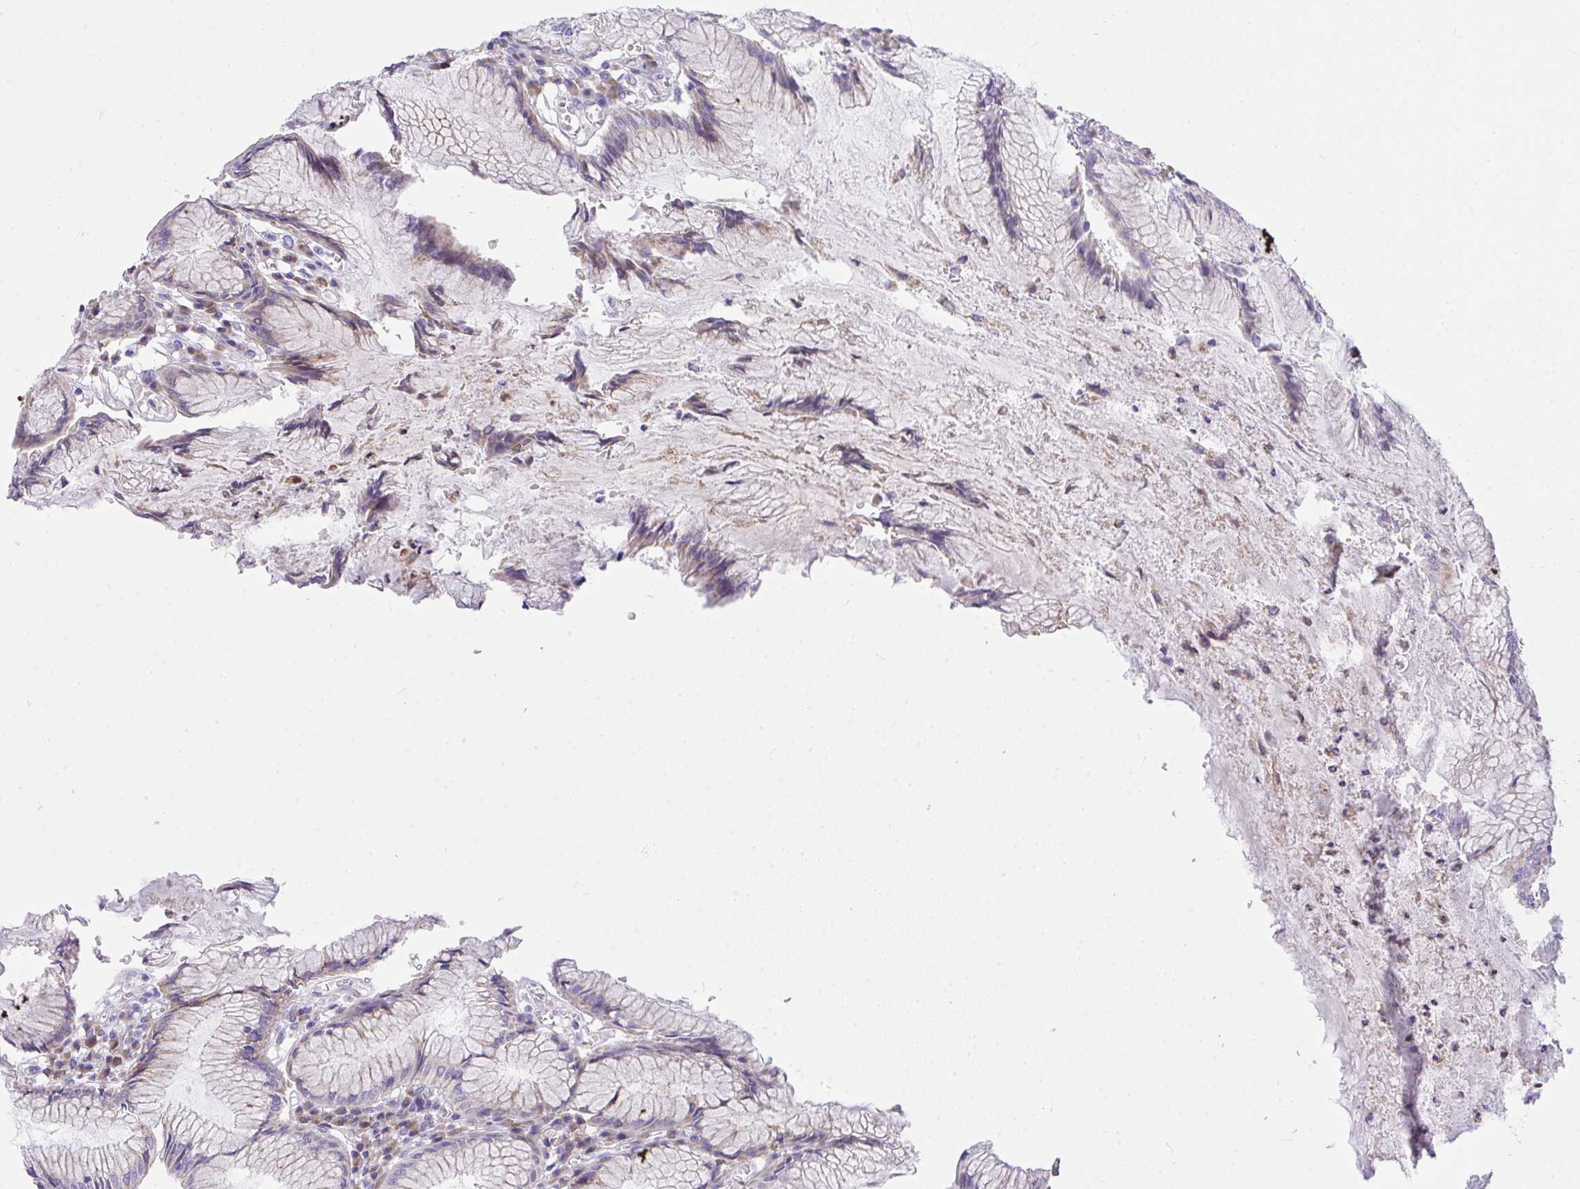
{"staining": {"intensity": "moderate", "quantity": "<25%", "location": "cytoplasmic/membranous"}, "tissue": "stomach", "cell_type": "Glandular cells", "image_type": "normal", "snomed": [{"axis": "morphology", "description": "Normal tissue, NOS"}, {"axis": "topography", "description": "Stomach"}], "caption": "A micrograph of stomach stained for a protein shows moderate cytoplasmic/membranous brown staining in glandular cells. (brown staining indicates protein expression, while blue staining denotes nuclei).", "gene": "ADRA2C", "patient": {"sex": "male", "age": 55}}